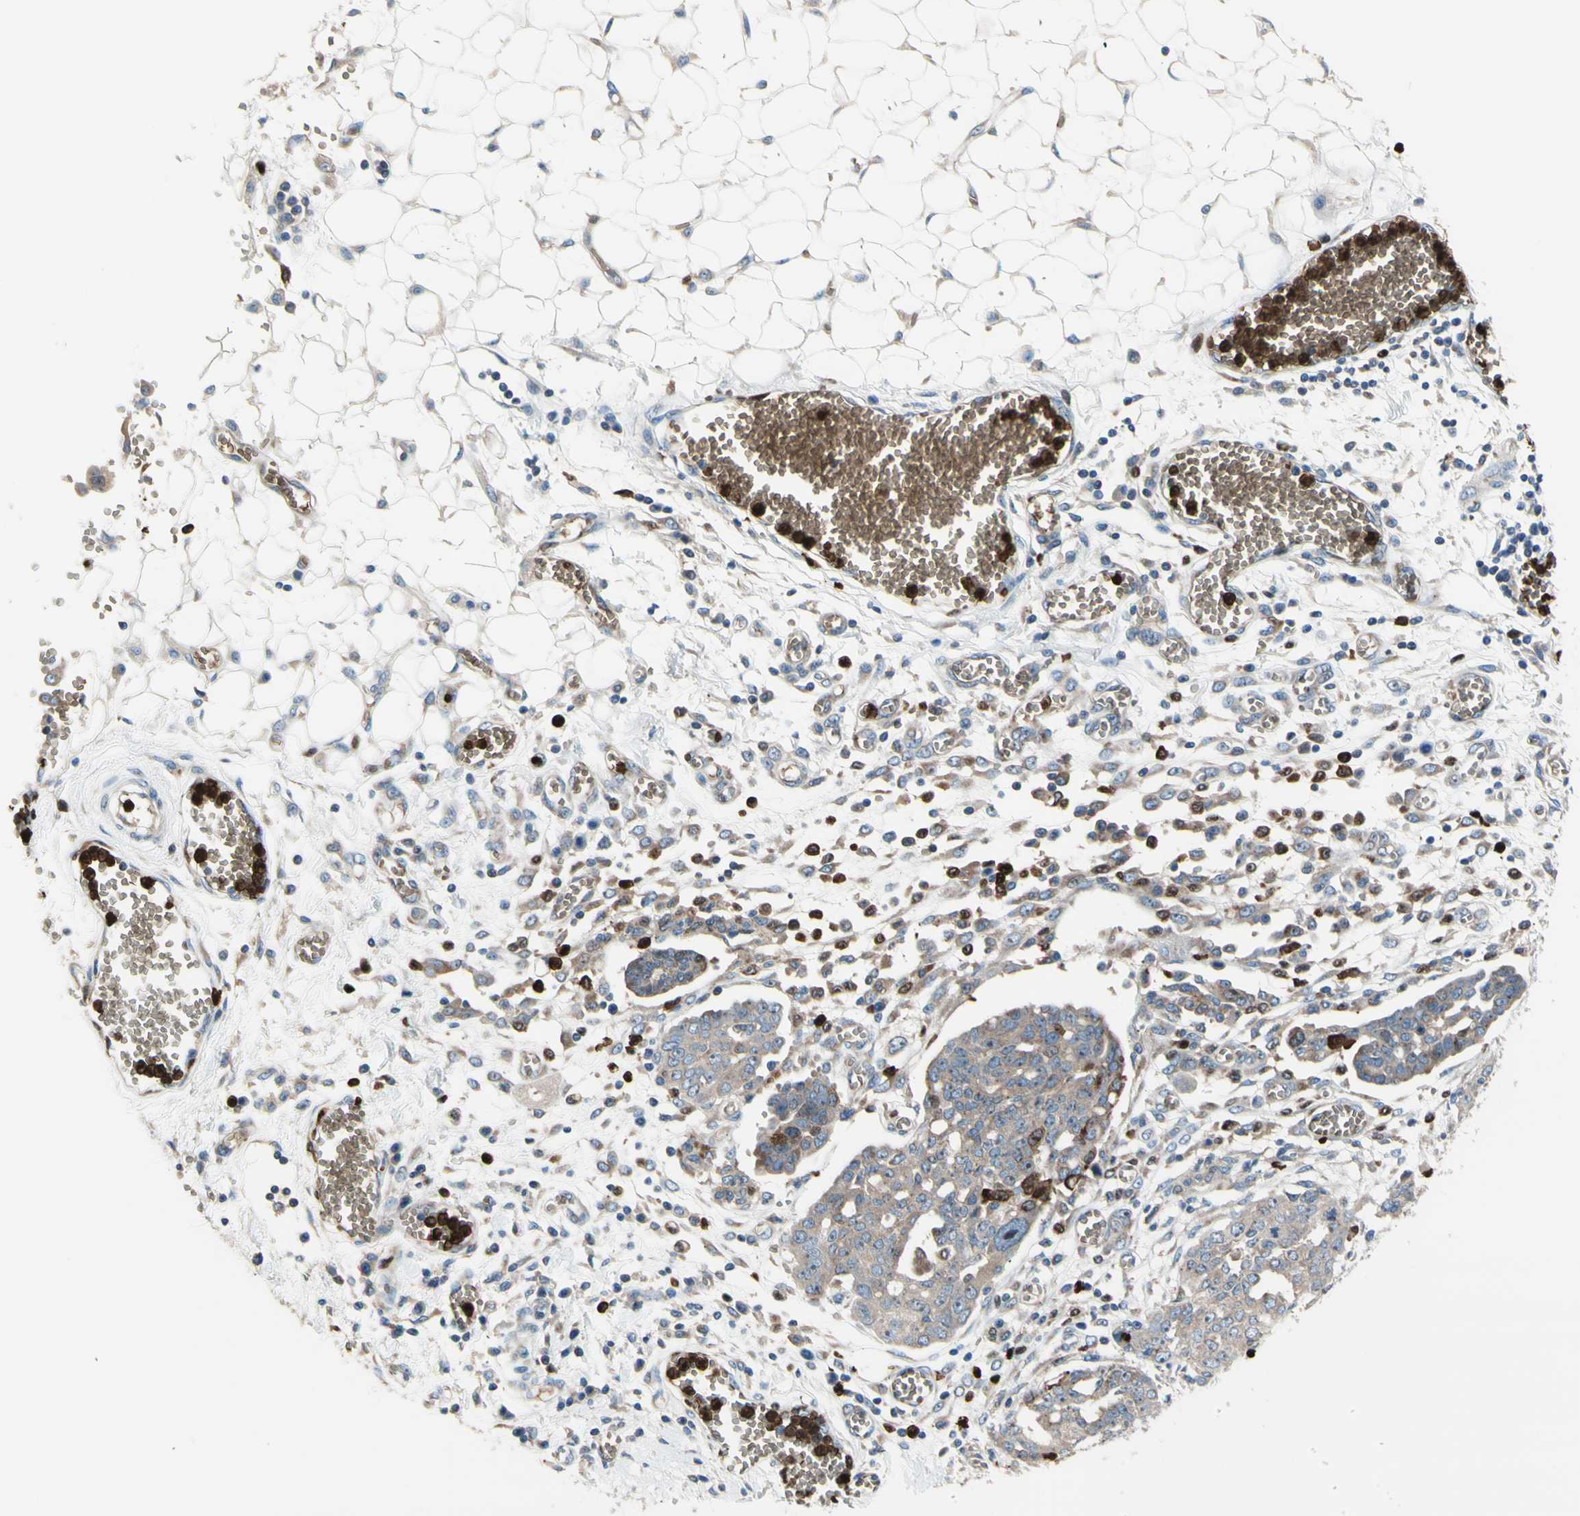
{"staining": {"intensity": "weak", "quantity": ">75%", "location": "cytoplasmic/membranous"}, "tissue": "ovarian cancer", "cell_type": "Tumor cells", "image_type": "cancer", "snomed": [{"axis": "morphology", "description": "Cystadenocarcinoma, serous, NOS"}, {"axis": "topography", "description": "Soft tissue"}, {"axis": "topography", "description": "Ovary"}], "caption": "Ovarian cancer (serous cystadenocarcinoma) stained with DAB IHC reveals low levels of weak cytoplasmic/membranous staining in about >75% of tumor cells.", "gene": "USP9X", "patient": {"sex": "female", "age": 57}}